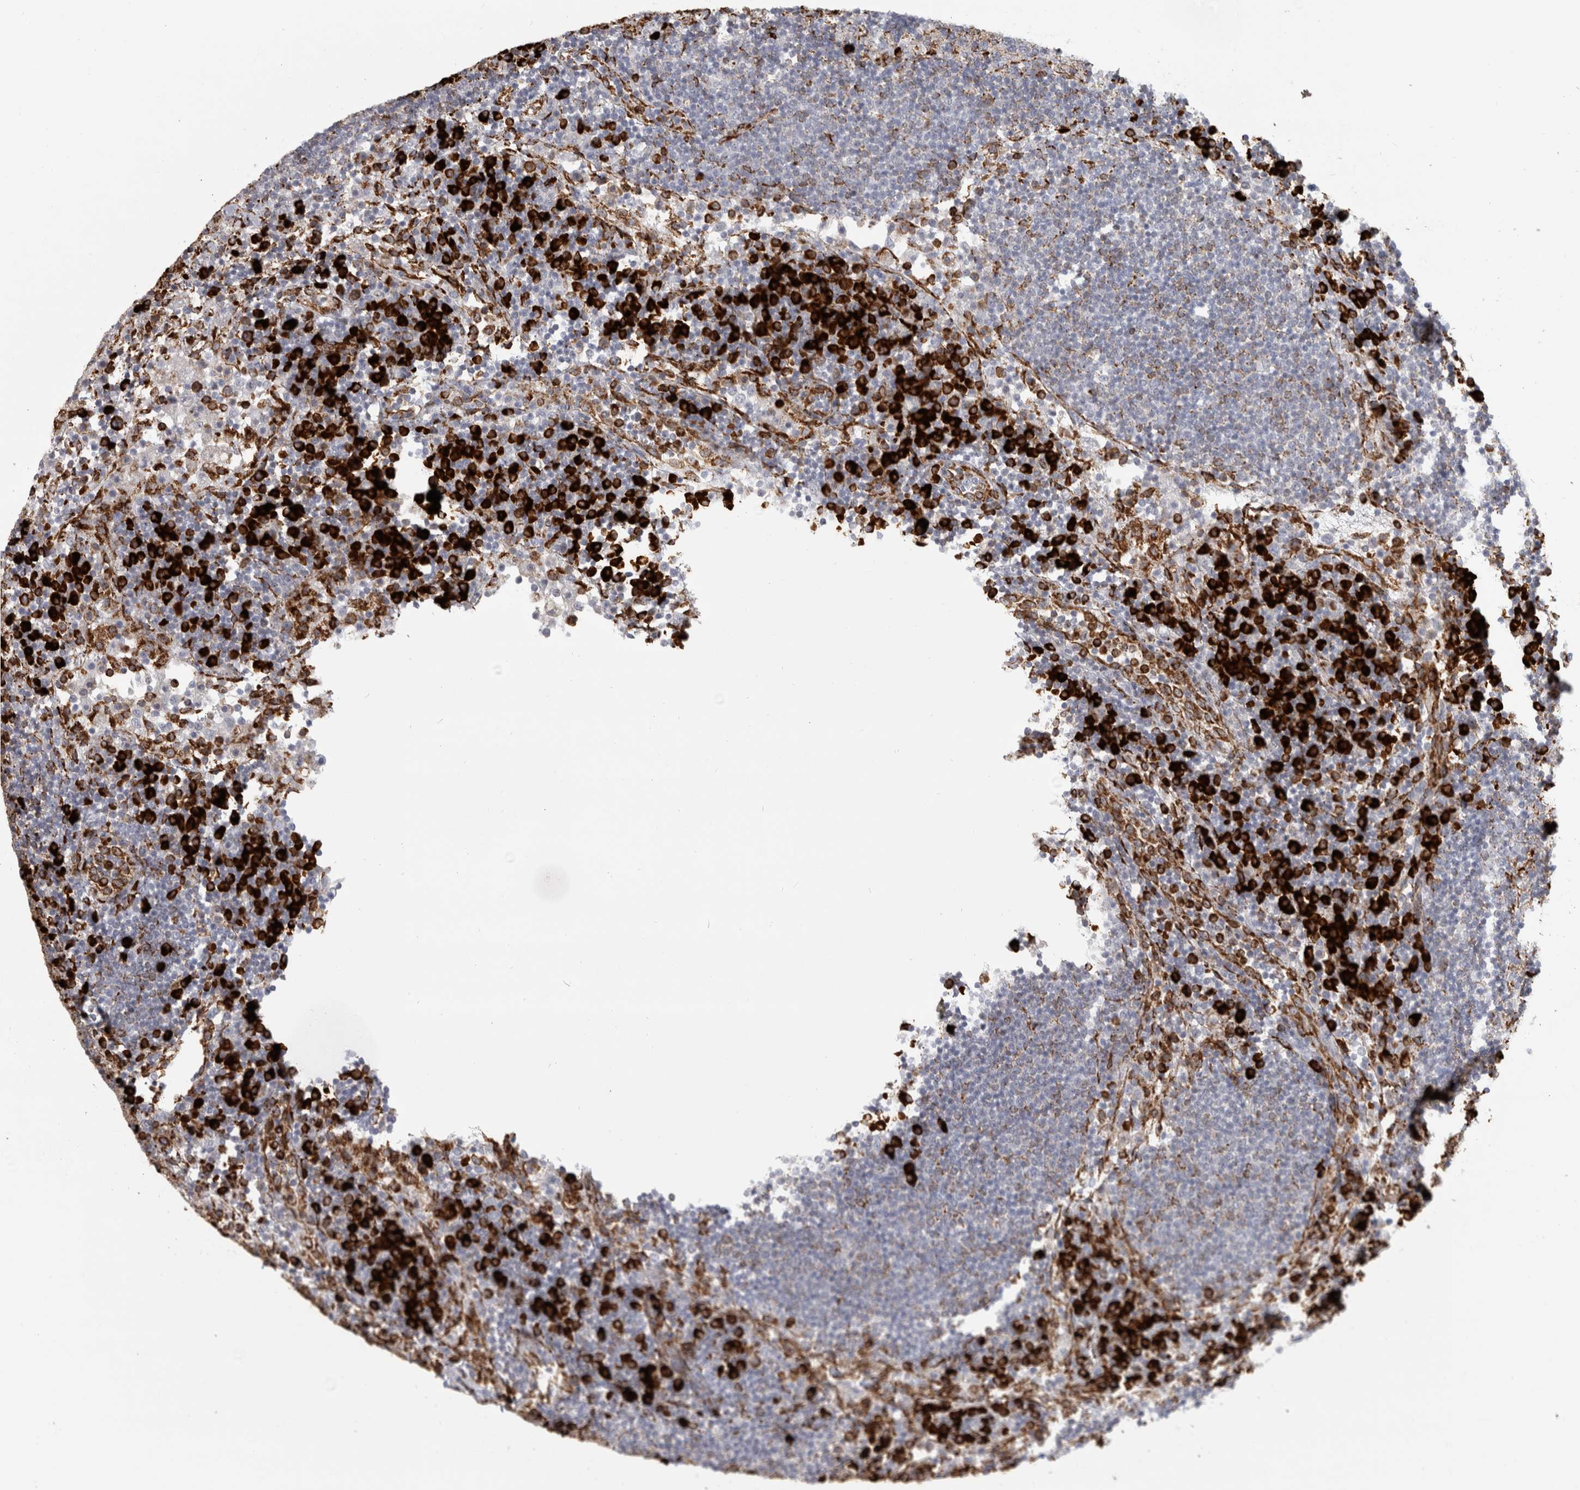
{"staining": {"intensity": "weak", "quantity": "25%-75%", "location": "cytoplasmic/membranous"}, "tissue": "lymph node", "cell_type": "Germinal center cells", "image_type": "normal", "snomed": [{"axis": "morphology", "description": "Normal tissue, NOS"}, {"axis": "topography", "description": "Lymph node"}], "caption": "Germinal center cells display low levels of weak cytoplasmic/membranous positivity in about 25%-75% of cells in unremarkable lymph node.", "gene": "OSTN", "patient": {"sex": "female", "age": 53}}